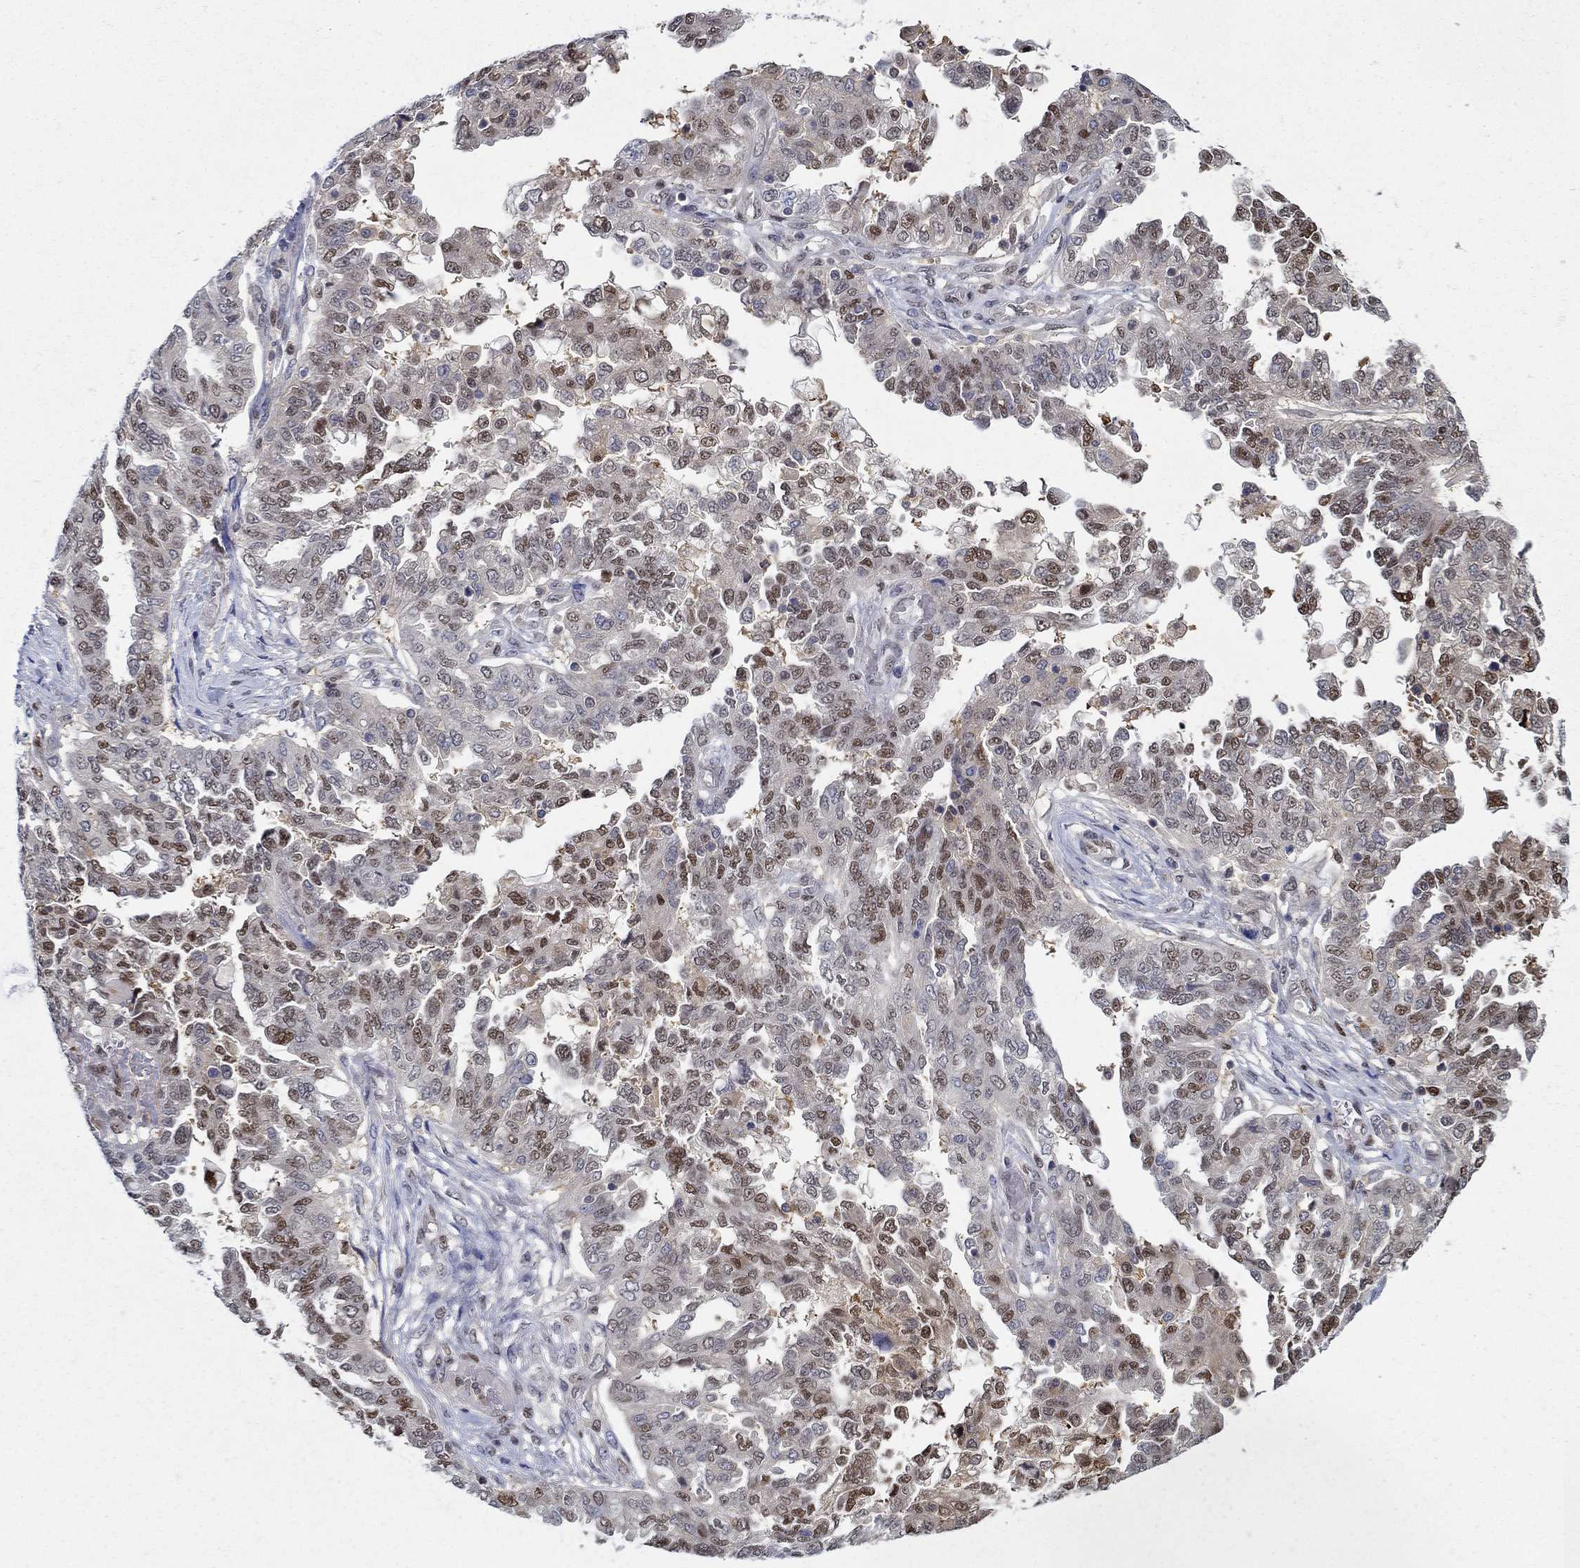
{"staining": {"intensity": "moderate", "quantity": "25%-75%", "location": "nuclear"}, "tissue": "ovarian cancer", "cell_type": "Tumor cells", "image_type": "cancer", "snomed": [{"axis": "morphology", "description": "Cystadenocarcinoma, serous, NOS"}, {"axis": "topography", "description": "Ovary"}], "caption": "Ovarian cancer tissue reveals moderate nuclear expression in about 25%-75% of tumor cells, visualized by immunohistochemistry. The protein is stained brown, and the nuclei are stained in blue (DAB IHC with brightfield microscopy, high magnification).", "gene": "ZNF594", "patient": {"sex": "female", "age": 67}}